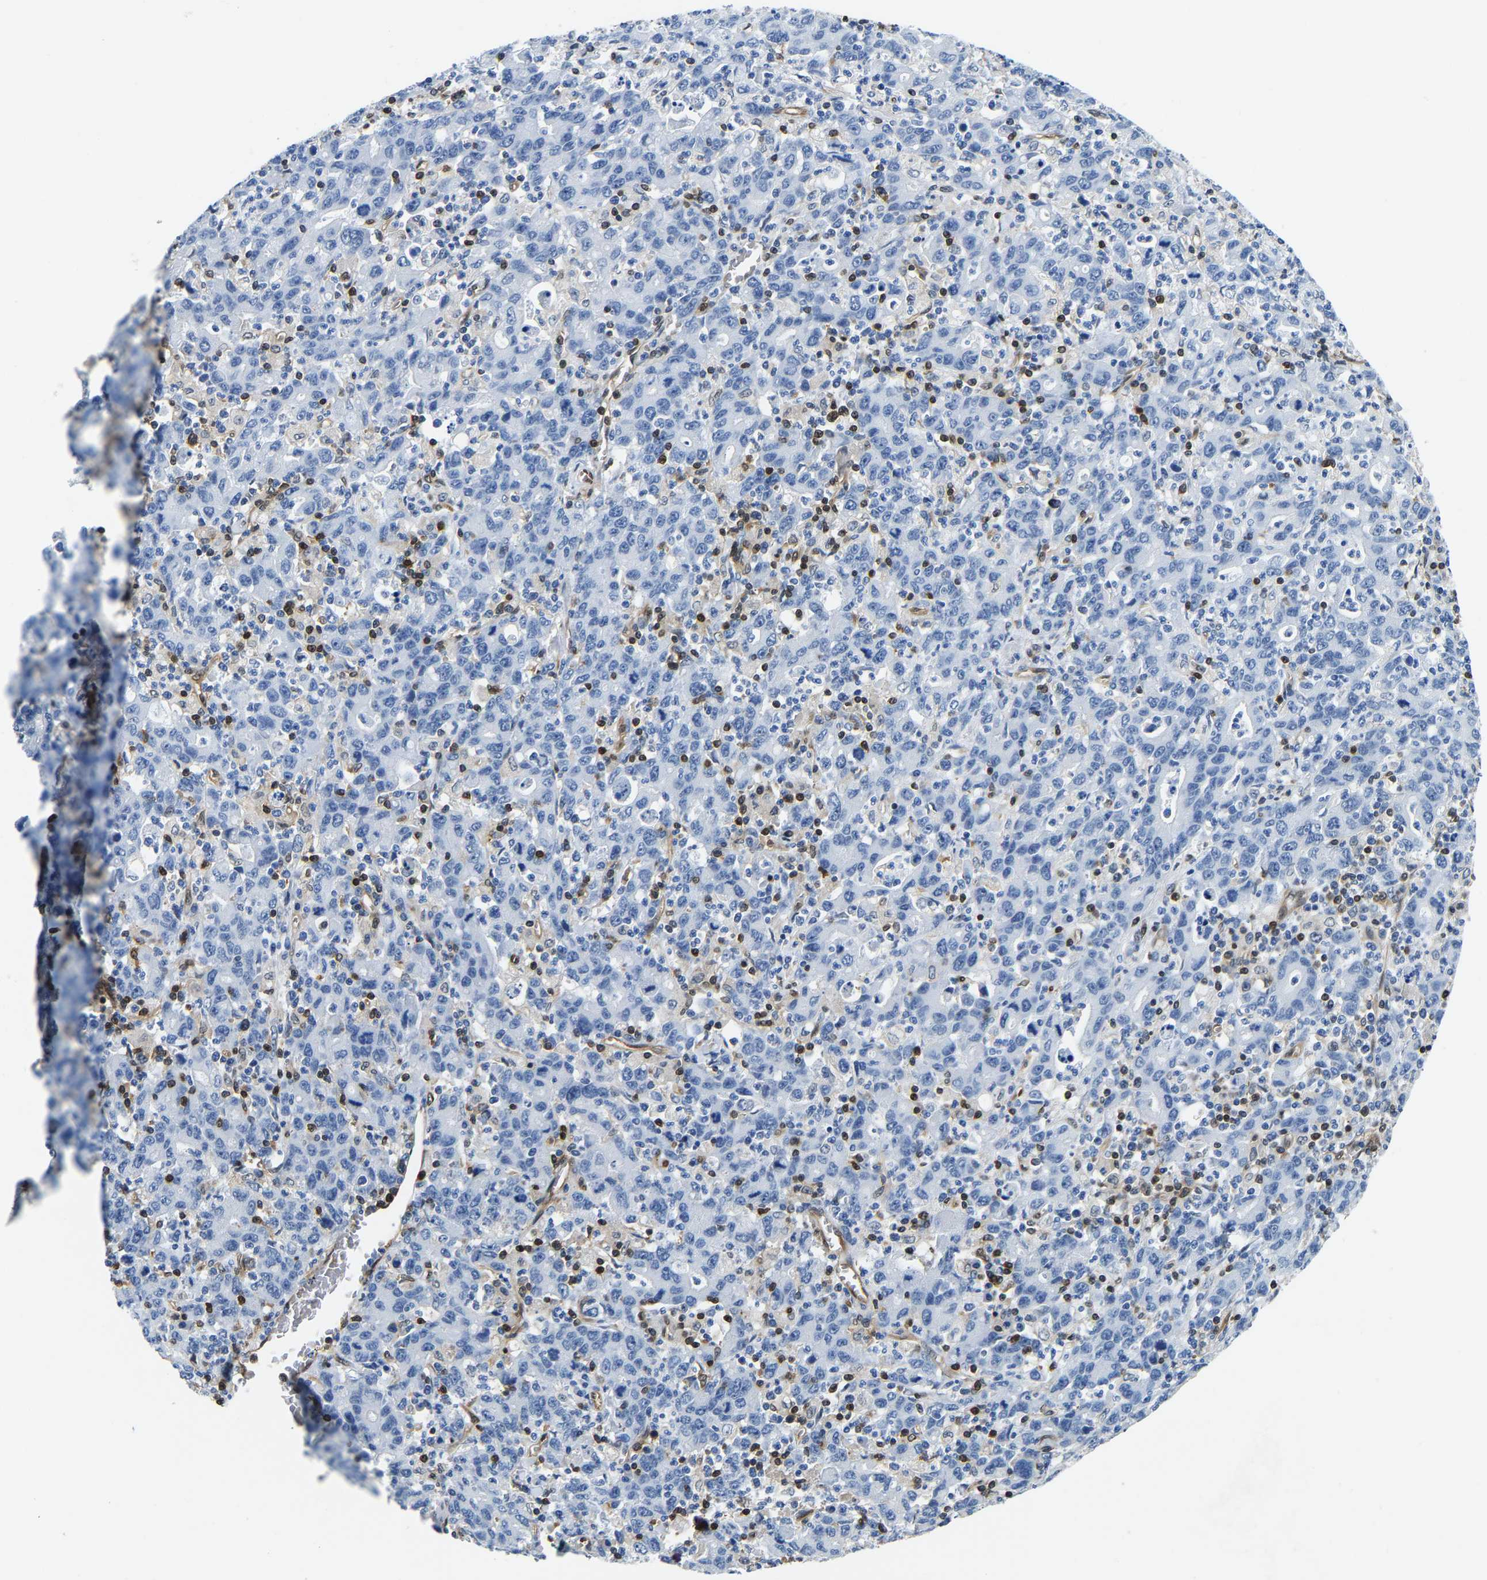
{"staining": {"intensity": "negative", "quantity": "none", "location": "none"}, "tissue": "stomach cancer", "cell_type": "Tumor cells", "image_type": "cancer", "snomed": [{"axis": "morphology", "description": "Adenocarcinoma, NOS"}, {"axis": "topography", "description": "Stomach, upper"}], "caption": "An immunohistochemistry (IHC) histopathology image of stomach cancer is shown. There is no staining in tumor cells of stomach cancer. The staining is performed using DAB (3,3'-diaminobenzidine) brown chromogen with nuclei counter-stained in using hematoxylin.", "gene": "GIMAP7", "patient": {"sex": "male", "age": 69}}